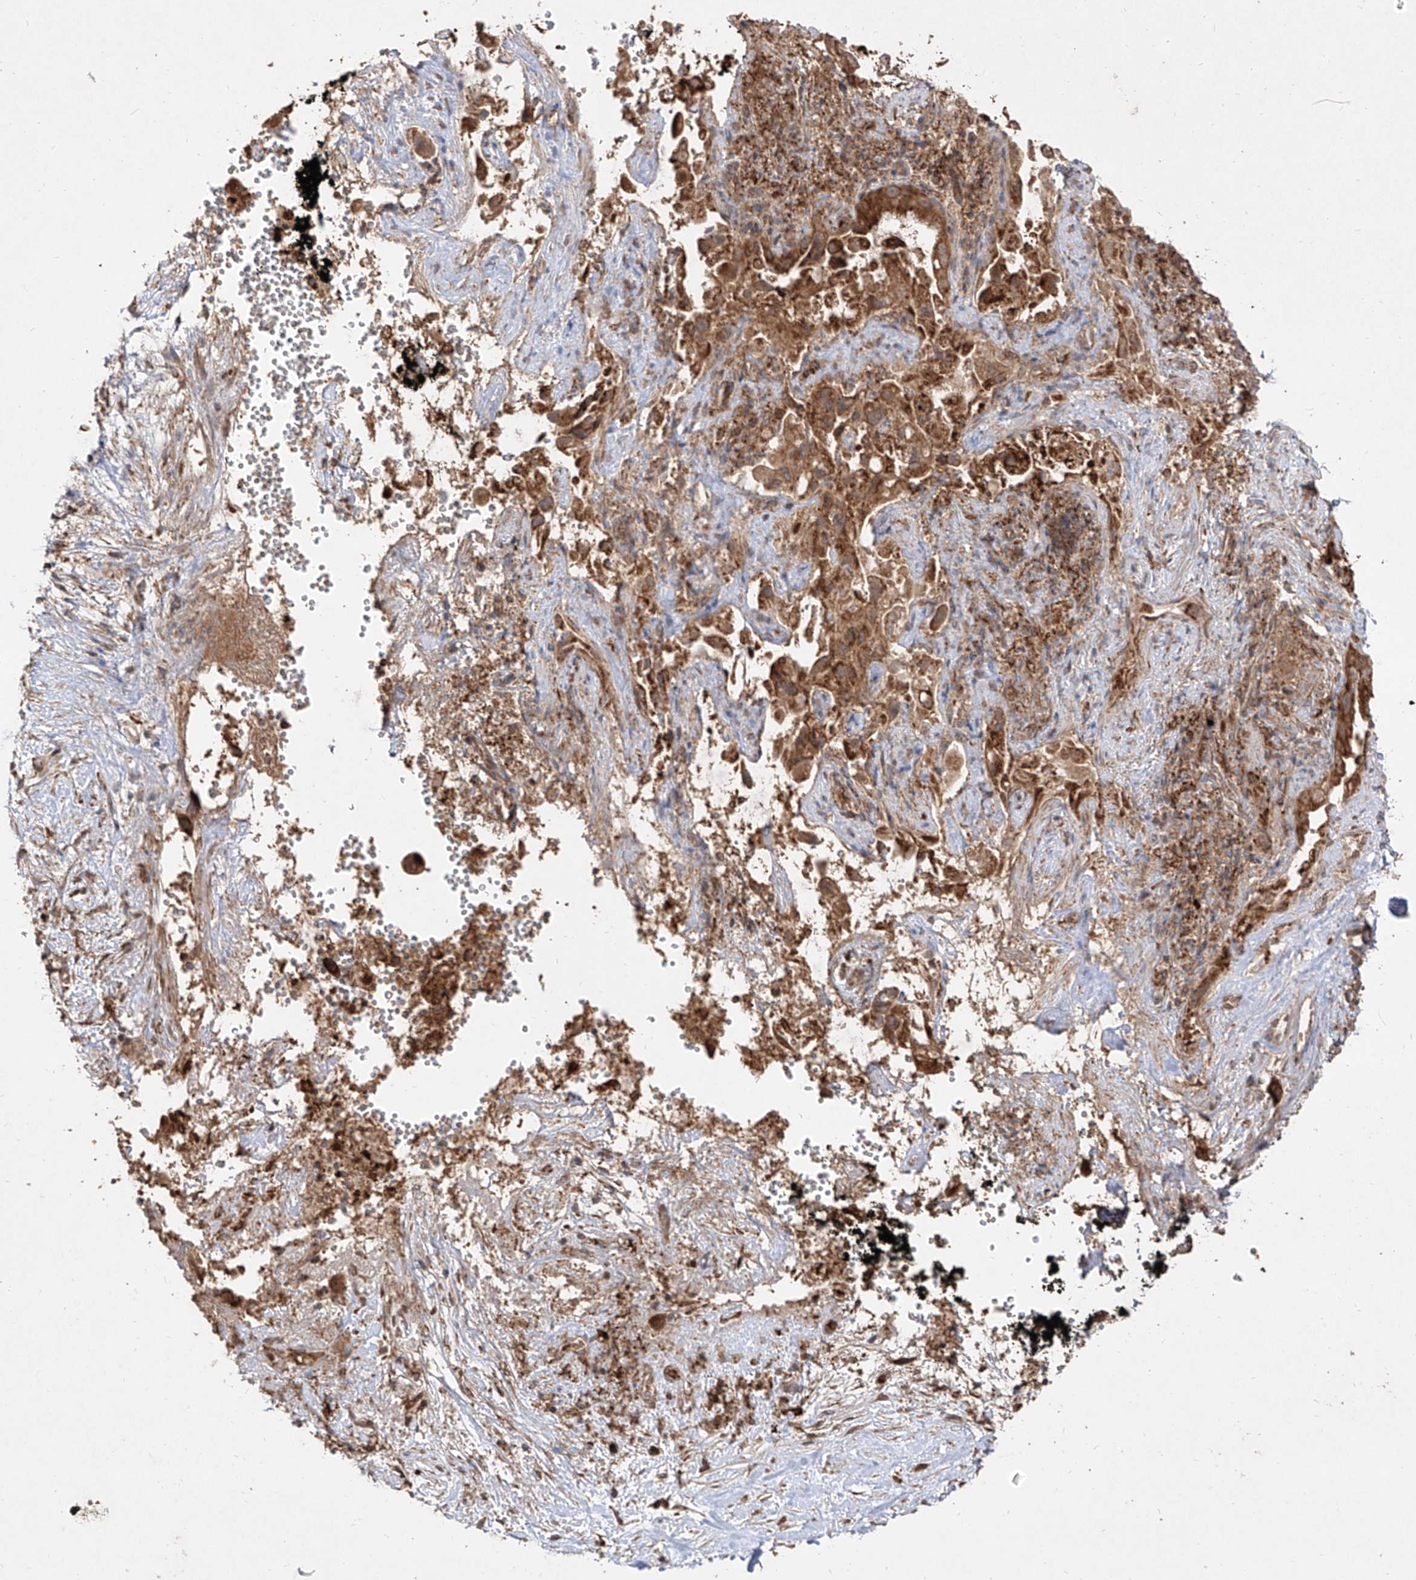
{"staining": {"intensity": "strong", "quantity": ">75%", "location": "cytoplasmic/membranous"}, "tissue": "pancreatic cancer", "cell_type": "Tumor cells", "image_type": "cancer", "snomed": [{"axis": "morphology", "description": "Inflammation, NOS"}, {"axis": "morphology", "description": "Adenocarcinoma, NOS"}, {"axis": "topography", "description": "Pancreas"}], "caption": "Protein analysis of pancreatic cancer (adenocarcinoma) tissue displays strong cytoplasmic/membranous expression in approximately >75% of tumor cells.", "gene": "AIM2", "patient": {"sex": "female", "age": 56}}